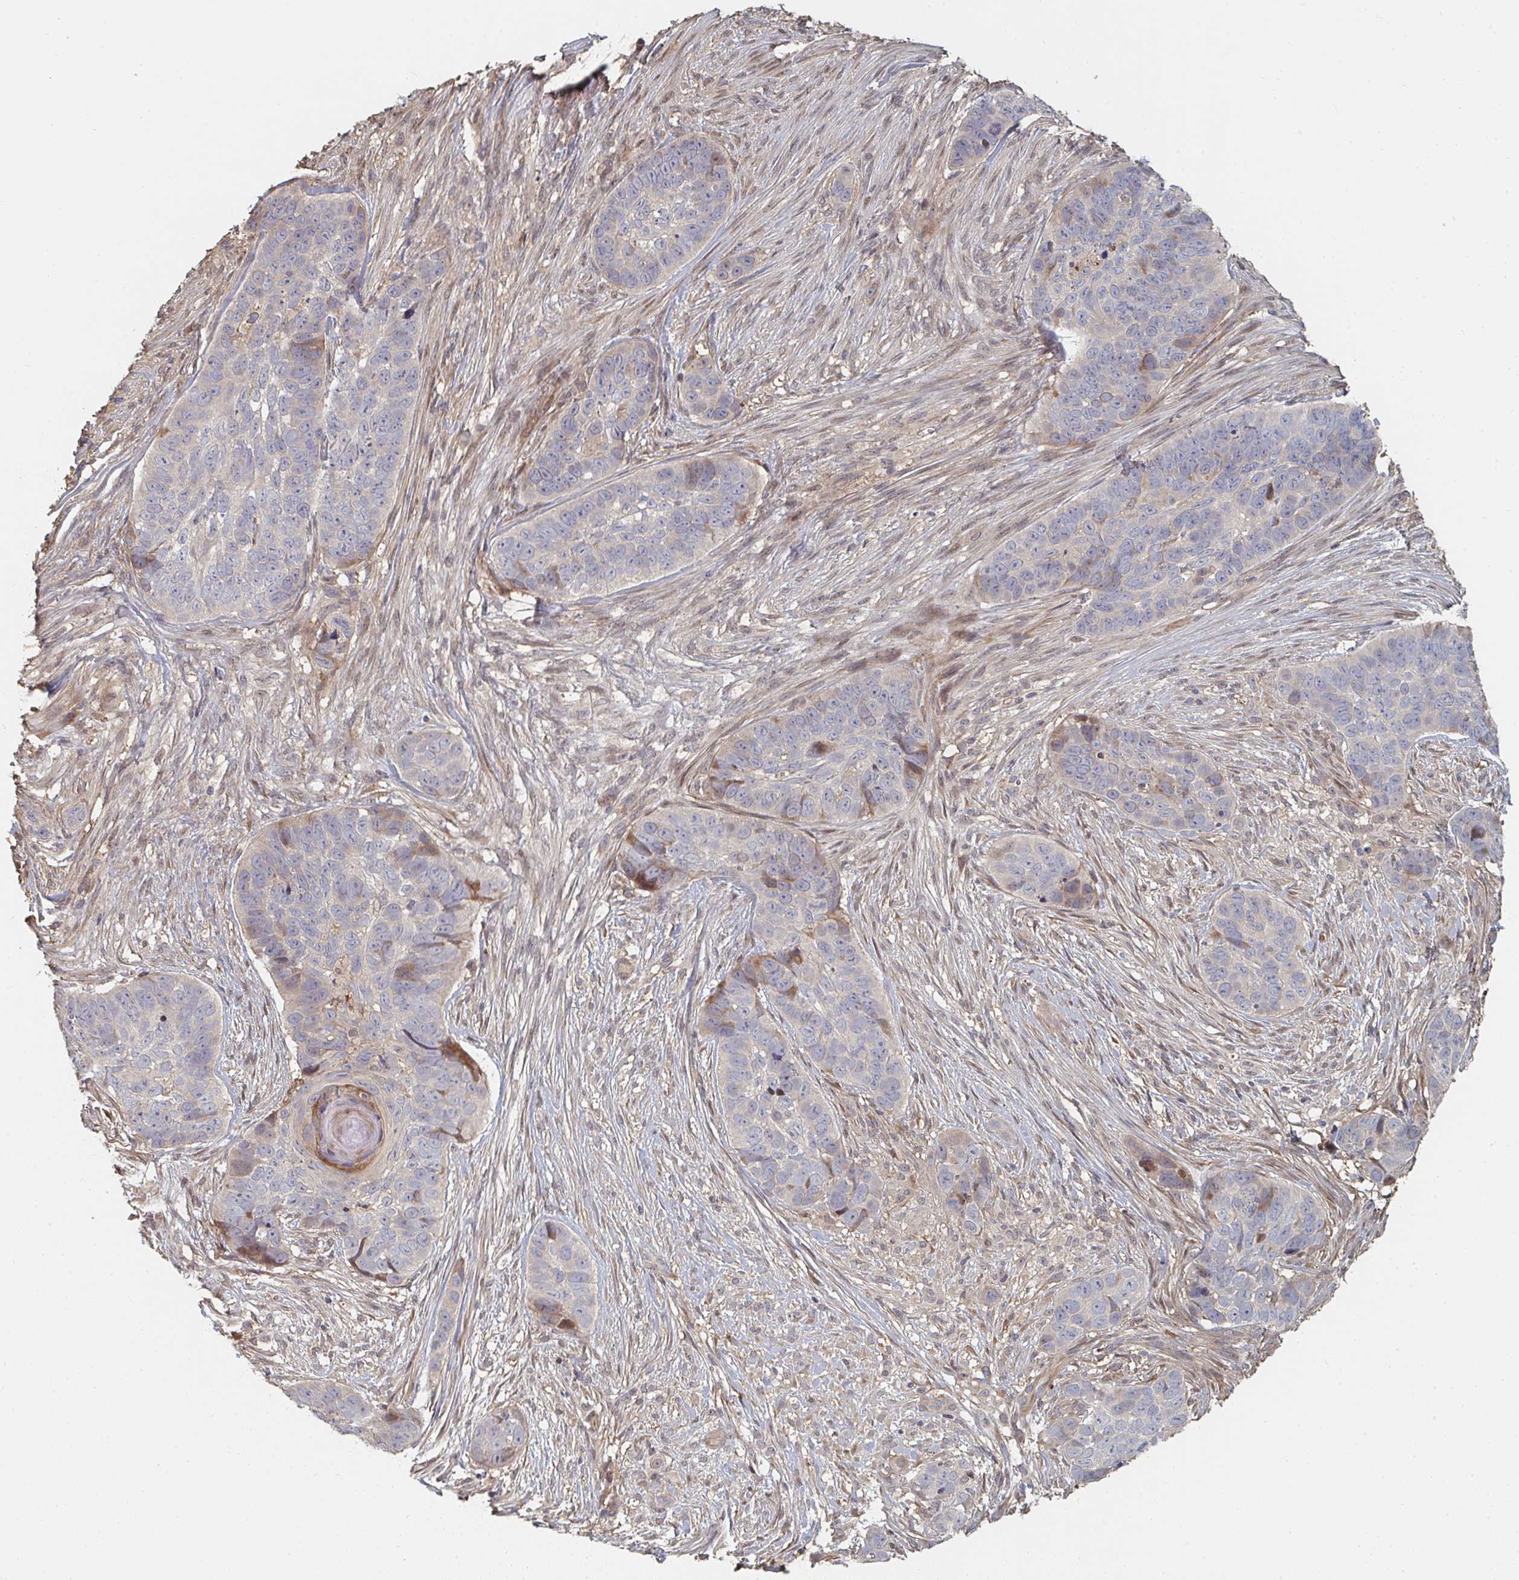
{"staining": {"intensity": "moderate", "quantity": "<25%", "location": "cytoplasmic/membranous"}, "tissue": "skin cancer", "cell_type": "Tumor cells", "image_type": "cancer", "snomed": [{"axis": "morphology", "description": "Basal cell carcinoma"}, {"axis": "topography", "description": "Skin"}], "caption": "Protein analysis of skin cancer tissue reveals moderate cytoplasmic/membranous expression in about <25% of tumor cells. (brown staining indicates protein expression, while blue staining denotes nuclei).", "gene": "PTEN", "patient": {"sex": "female", "age": 82}}